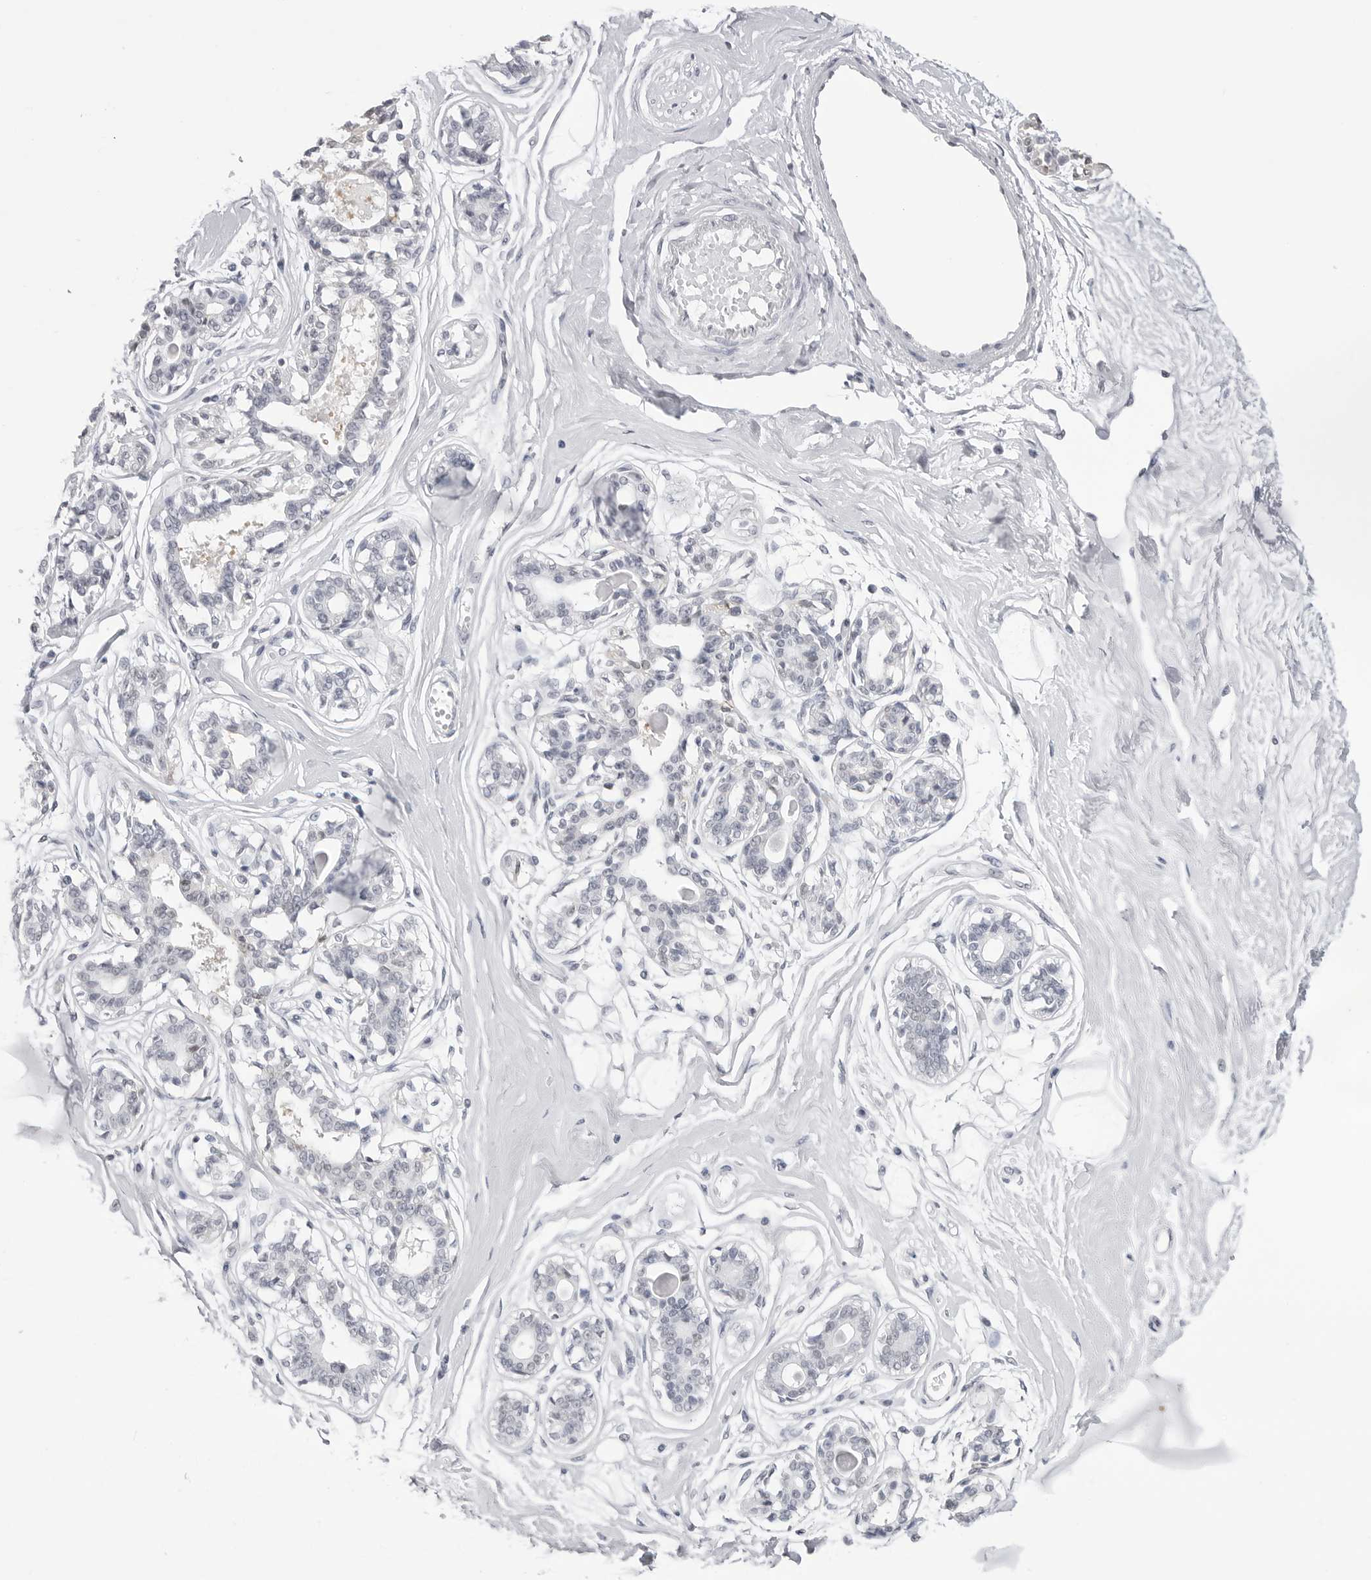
{"staining": {"intensity": "weak", "quantity": "<25%", "location": "cytoplasmic/membranous"}, "tissue": "breast", "cell_type": "Adipocytes", "image_type": "normal", "snomed": [{"axis": "morphology", "description": "Normal tissue, NOS"}, {"axis": "topography", "description": "Breast"}], "caption": "DAB (3,3'-diaminobenzidine) immunohistochemical staining of benign breast demonstrates no significant staining in adipocytes. Brightfield microscopy of immunohistochemistry stained with DAB (brown) and hematoxylin (blue), captured at high magnification.", "gene": "YWHAG", "patient": {"sex": "female", "age": 45}}